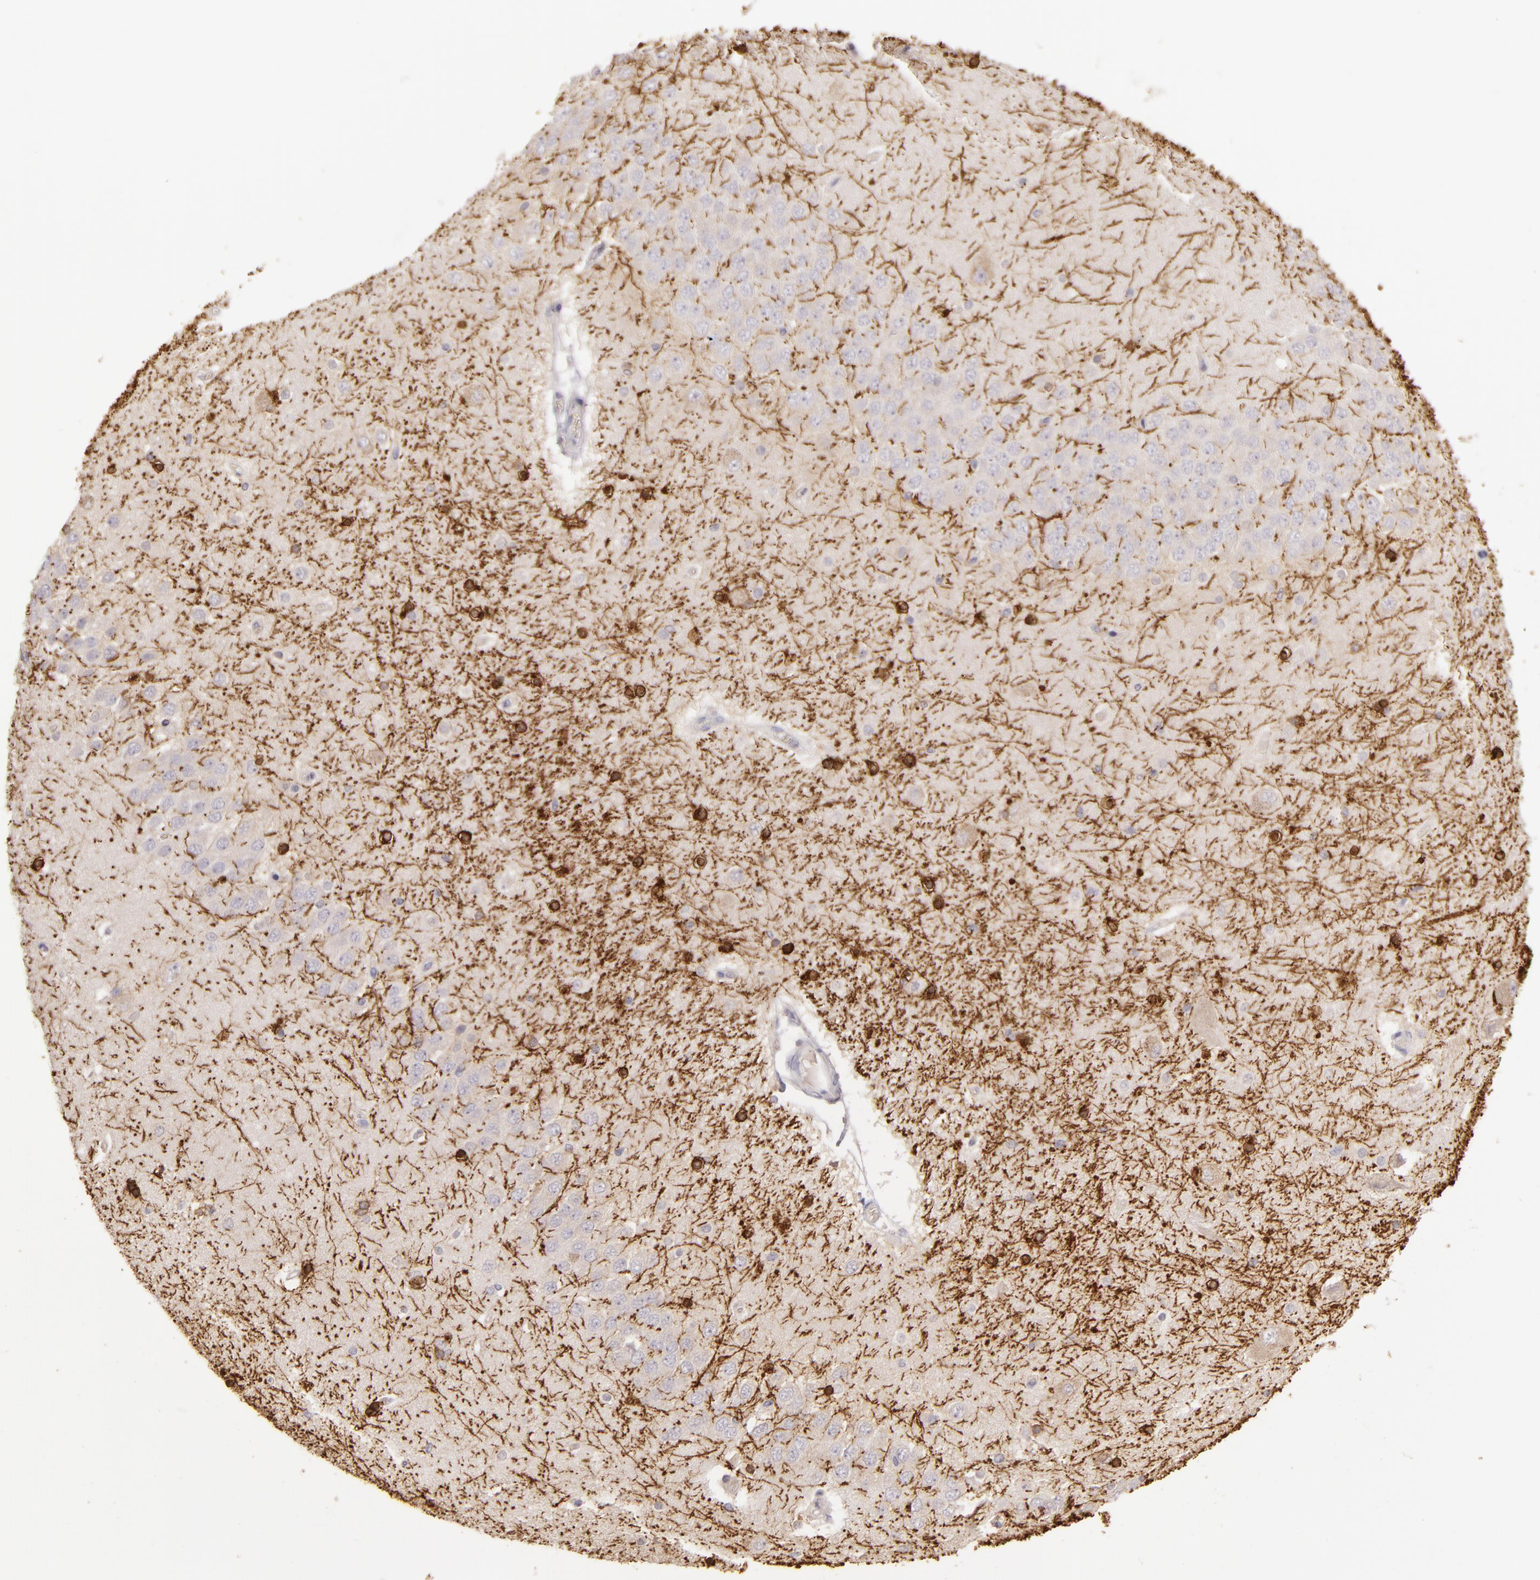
{"staining": {"intensity": "moderate", "quantity": "25%-75%", "location": "cytoplasmic/membranous"}, "tissue": "hippocampus", "cell_type": "Glial cells", "image_type": "normal", "snomed": [{"axis": "morphology", "description": "Normal tissue, NOS"}, {"axis": "topography", "description": "Hippocampus"}], "caption": "Brown immunohistochemical staining in normal hippocampus reveals moderate cytoplasmic/membranous staining in approximately 25%-75% of glial cells.", "gene": "ZC3H7B", "patient": {"sex": "female", "age": 54}}